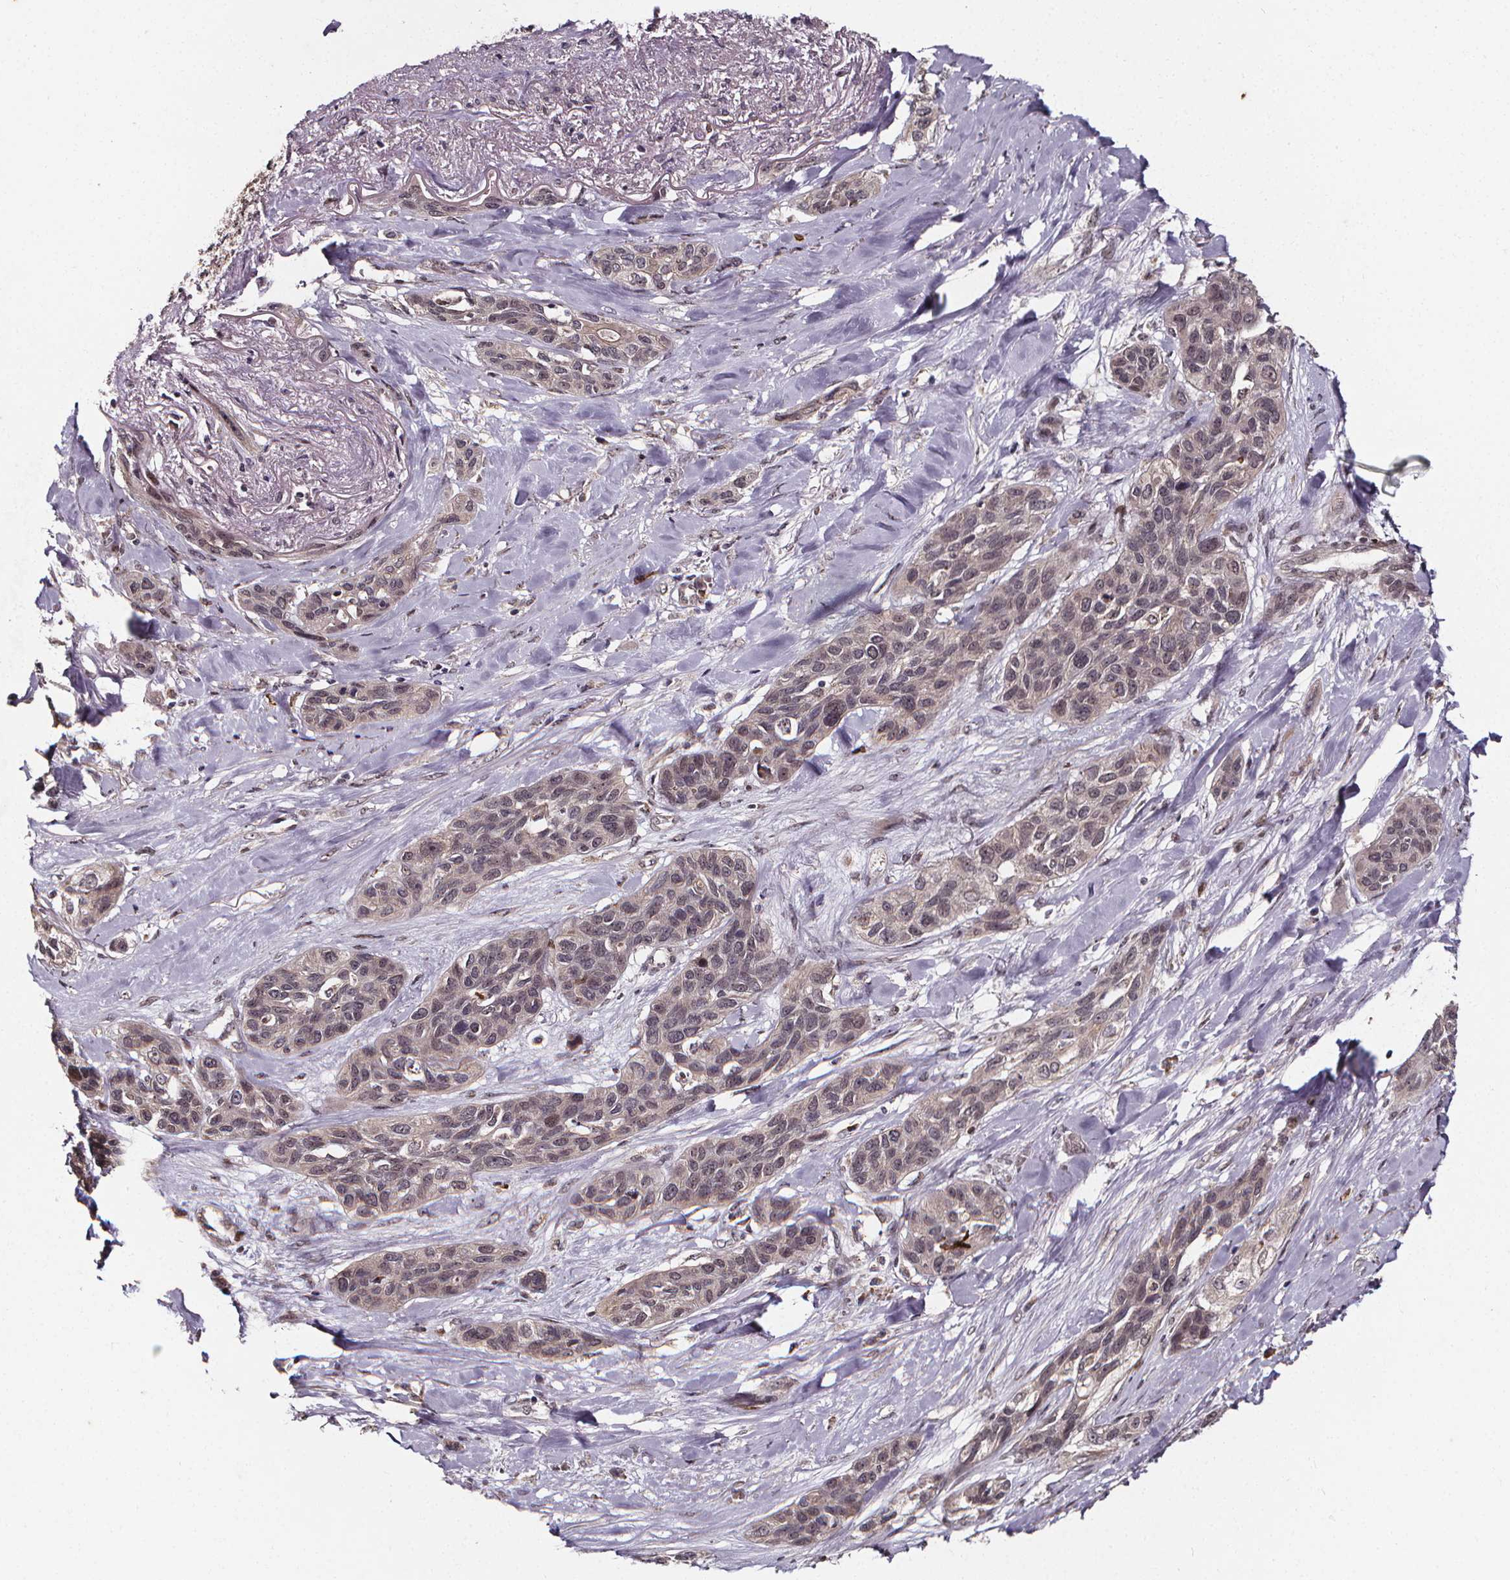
{"staining": {"intensity": "negative", "quantity": "none", "location": "none"}, "tissue": "lung cancer", "cell_type": "Tumor cells", "image_type": "cancer", "snomed": [{"axis": "morphology", "description": "Squamous cell carcinoma, NOS"}, {"axis": "topography", "description": "Lung"}], "caption": "There is no significant positivity in tumor cells of lung squamous cell carcinoma.", "gene": "DDIT3", "patient": {"sex": "female", "age": 70}}